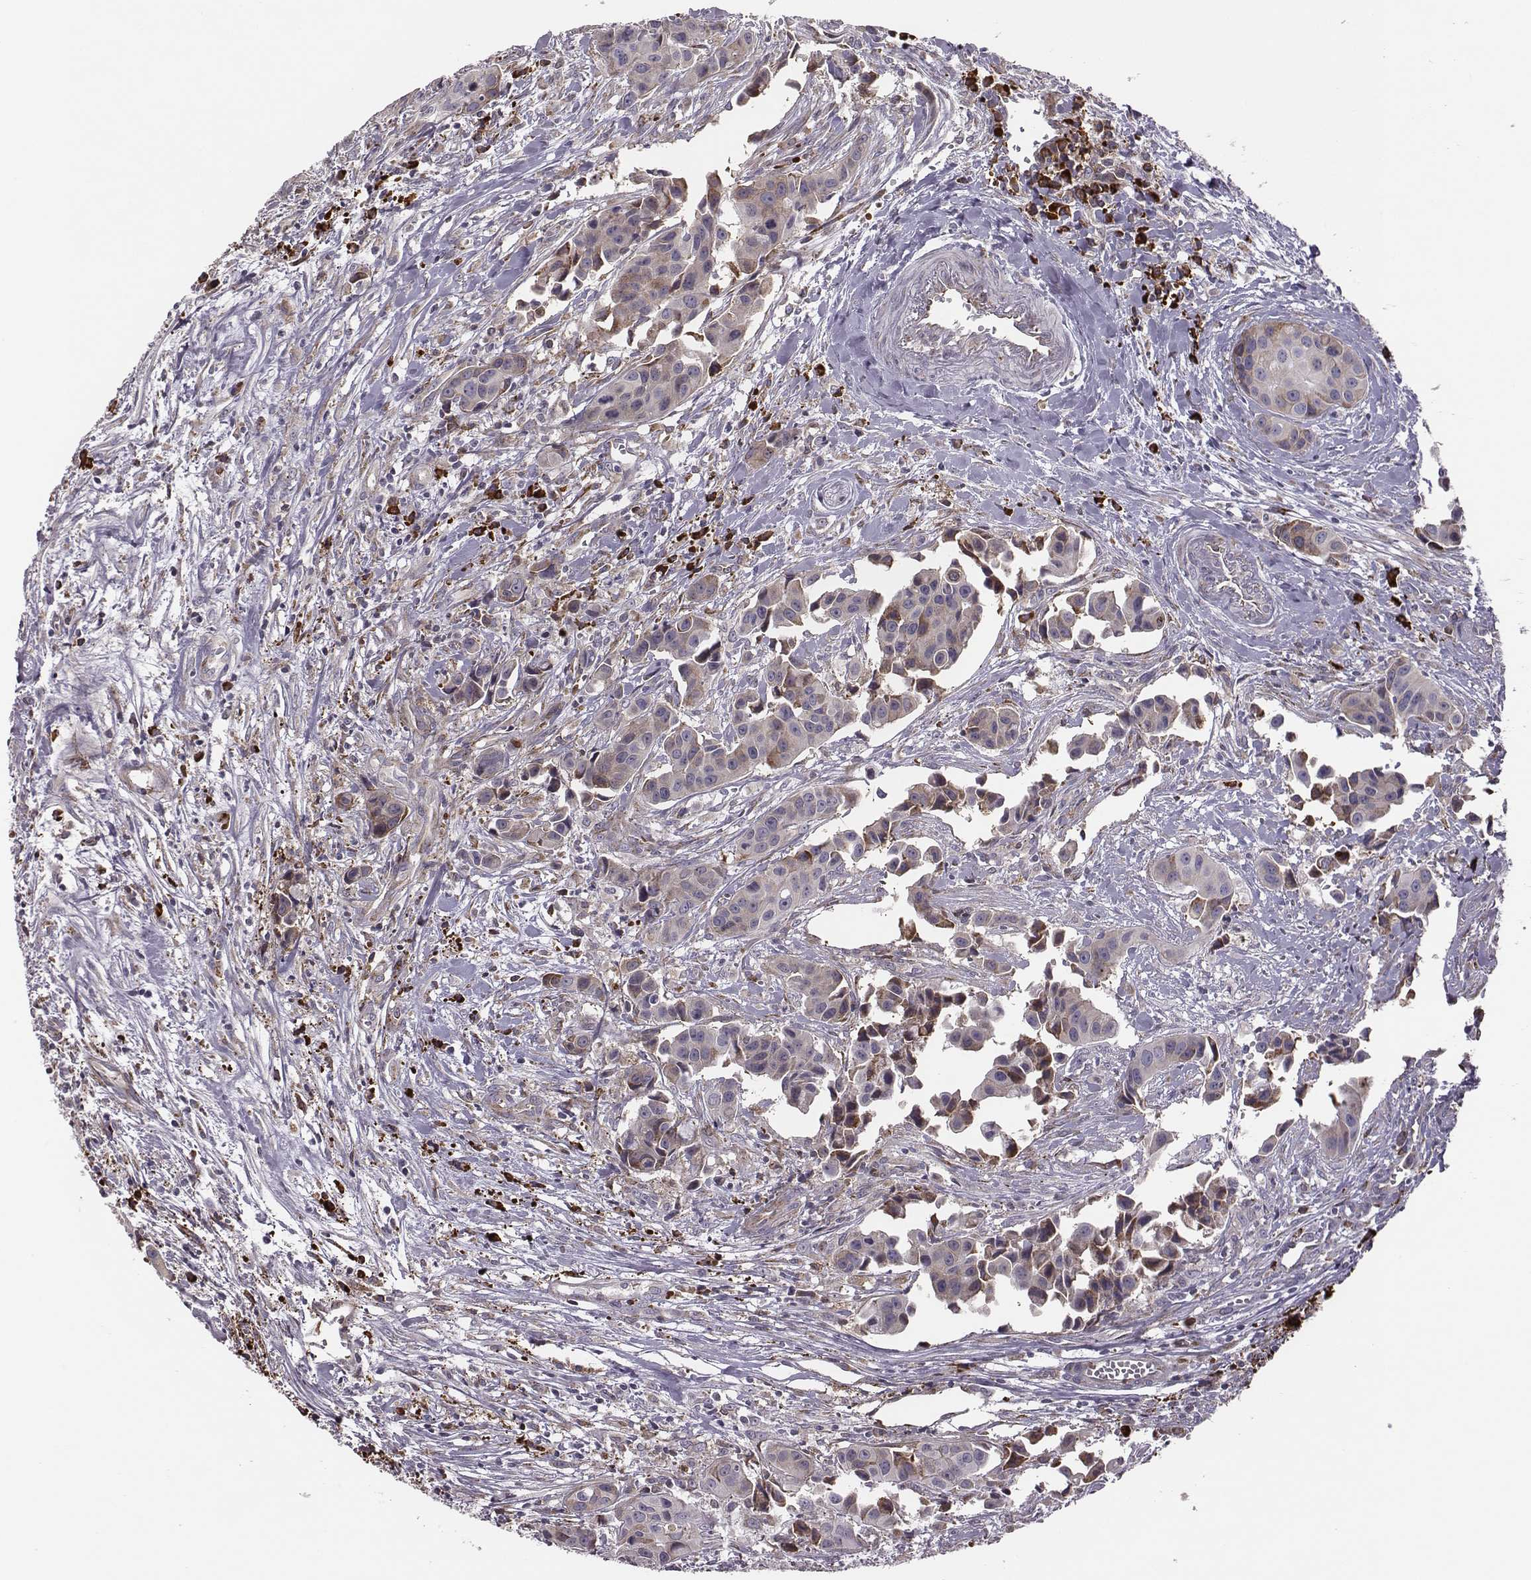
{"staining": {"intensity": "moderate", "quantity": ">75%", "location": "cytoplasmic/membranous"}, "tissue": "head and neck cancer", "cell_type": "Tumor cells", "image_type": "cancer", "snomed": [{"axis": "morphology", "description": "Adenocarcinoma, NOS"}, {"axis": "topography", "description": "Head-Neck"}], "caption": "Moderate cytoplasmic/membranous positivity is present in approximately >75% of tumor cells in head and neck cancer (adenocarcinoma).", "gene": "SELENOI", "patient": {"sex": "male", "age": 76}}